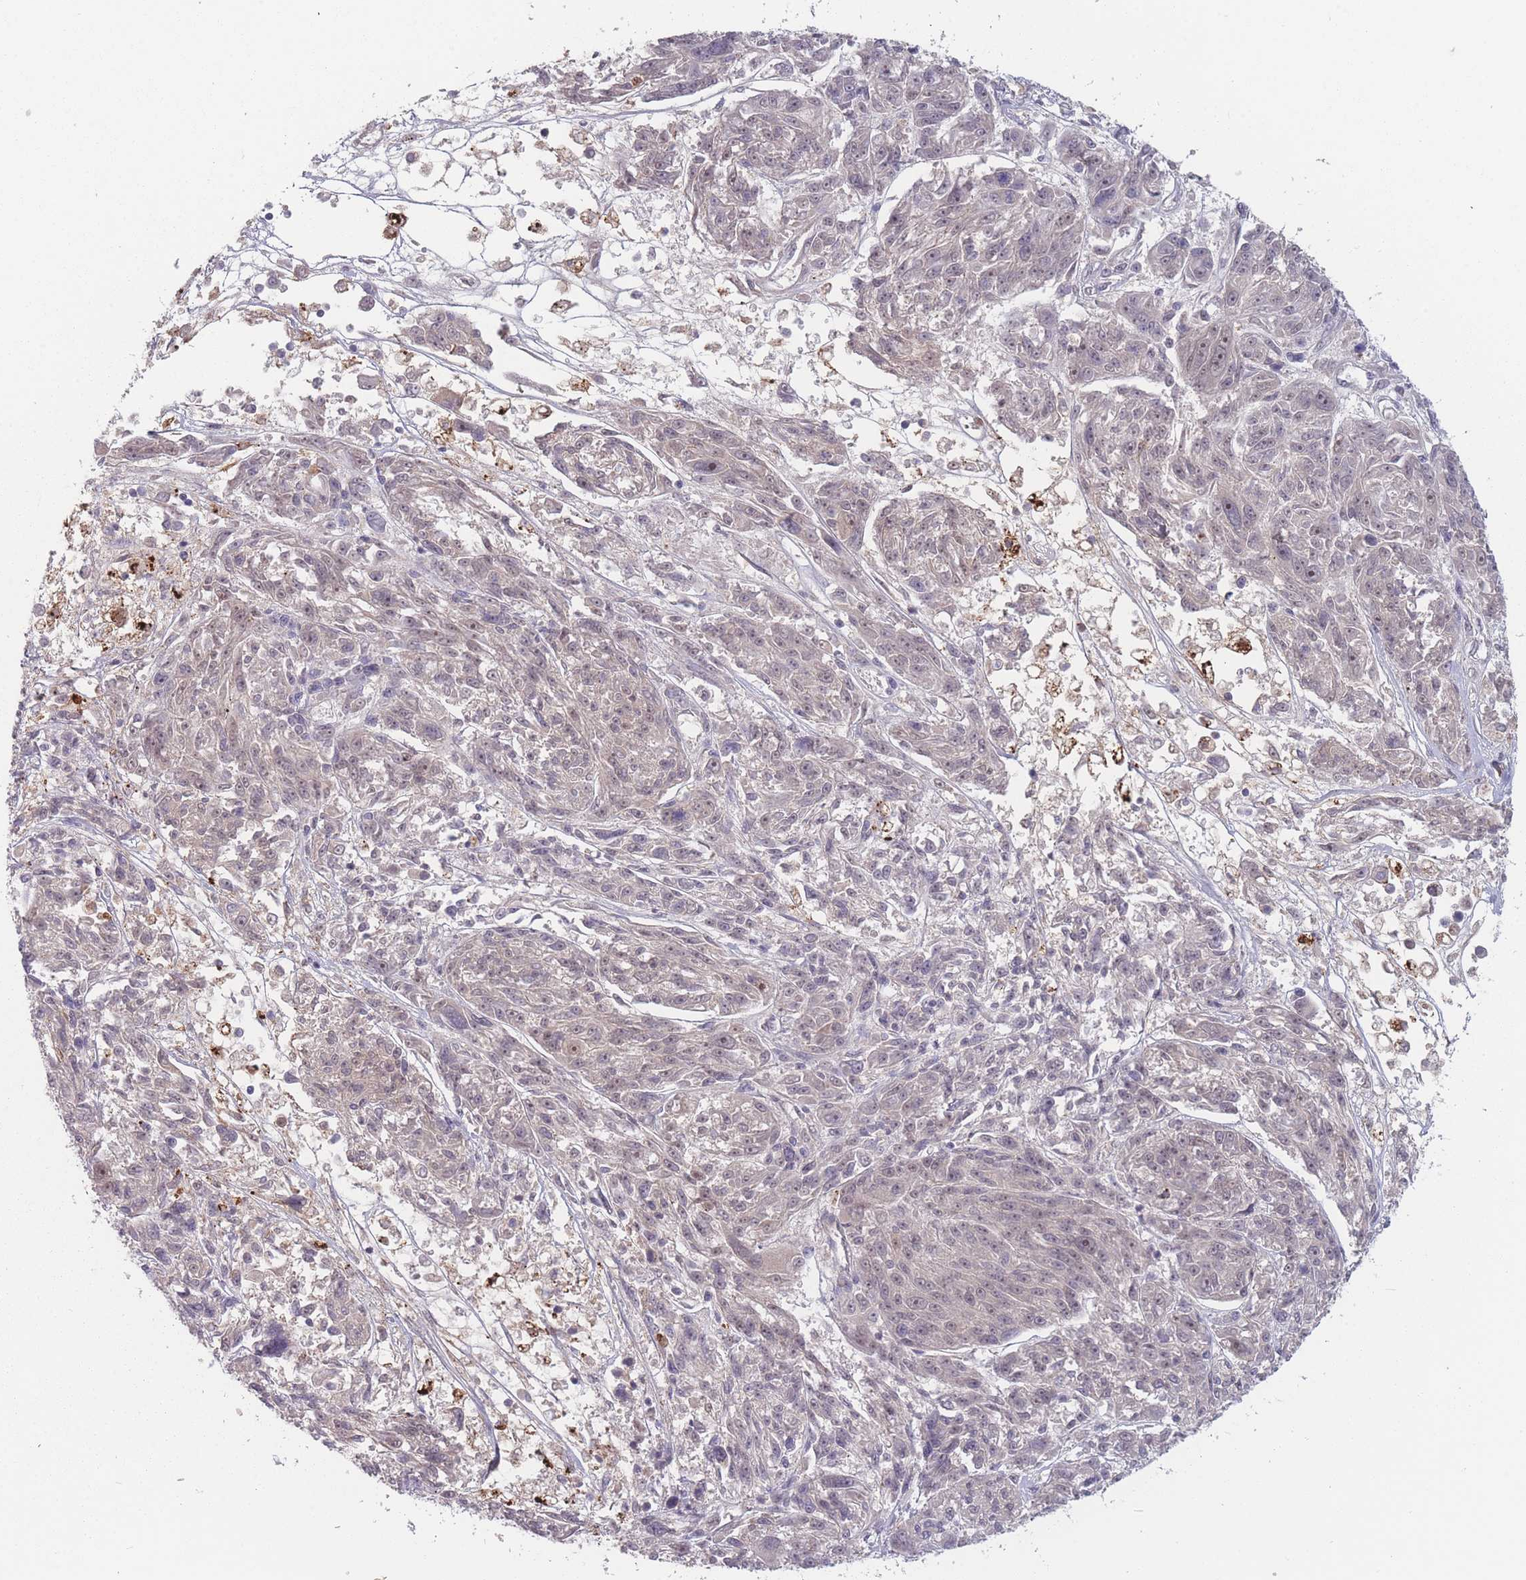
{"staining": {"intensity": "negative", "quantity": "none", "location": "none"}, "tissue": "melanoma", "cell_type": "Tumor cells", "image_type": "cancer", "snomed": [{"axis": "morphology", "description": "Malignant melanoma, NOS"}, {"axis": "topography", "description": "Skin"}], "caption": "IHC micrograph of neoplastic tissue: human malignant melanoma stained with DAB shows no significant protein positivity in tumor cells. (DAB immunohistochemistry (IHC), high magnification).", "gene": "TMEM232", "patient": {"sex": "male", "age": 53}}